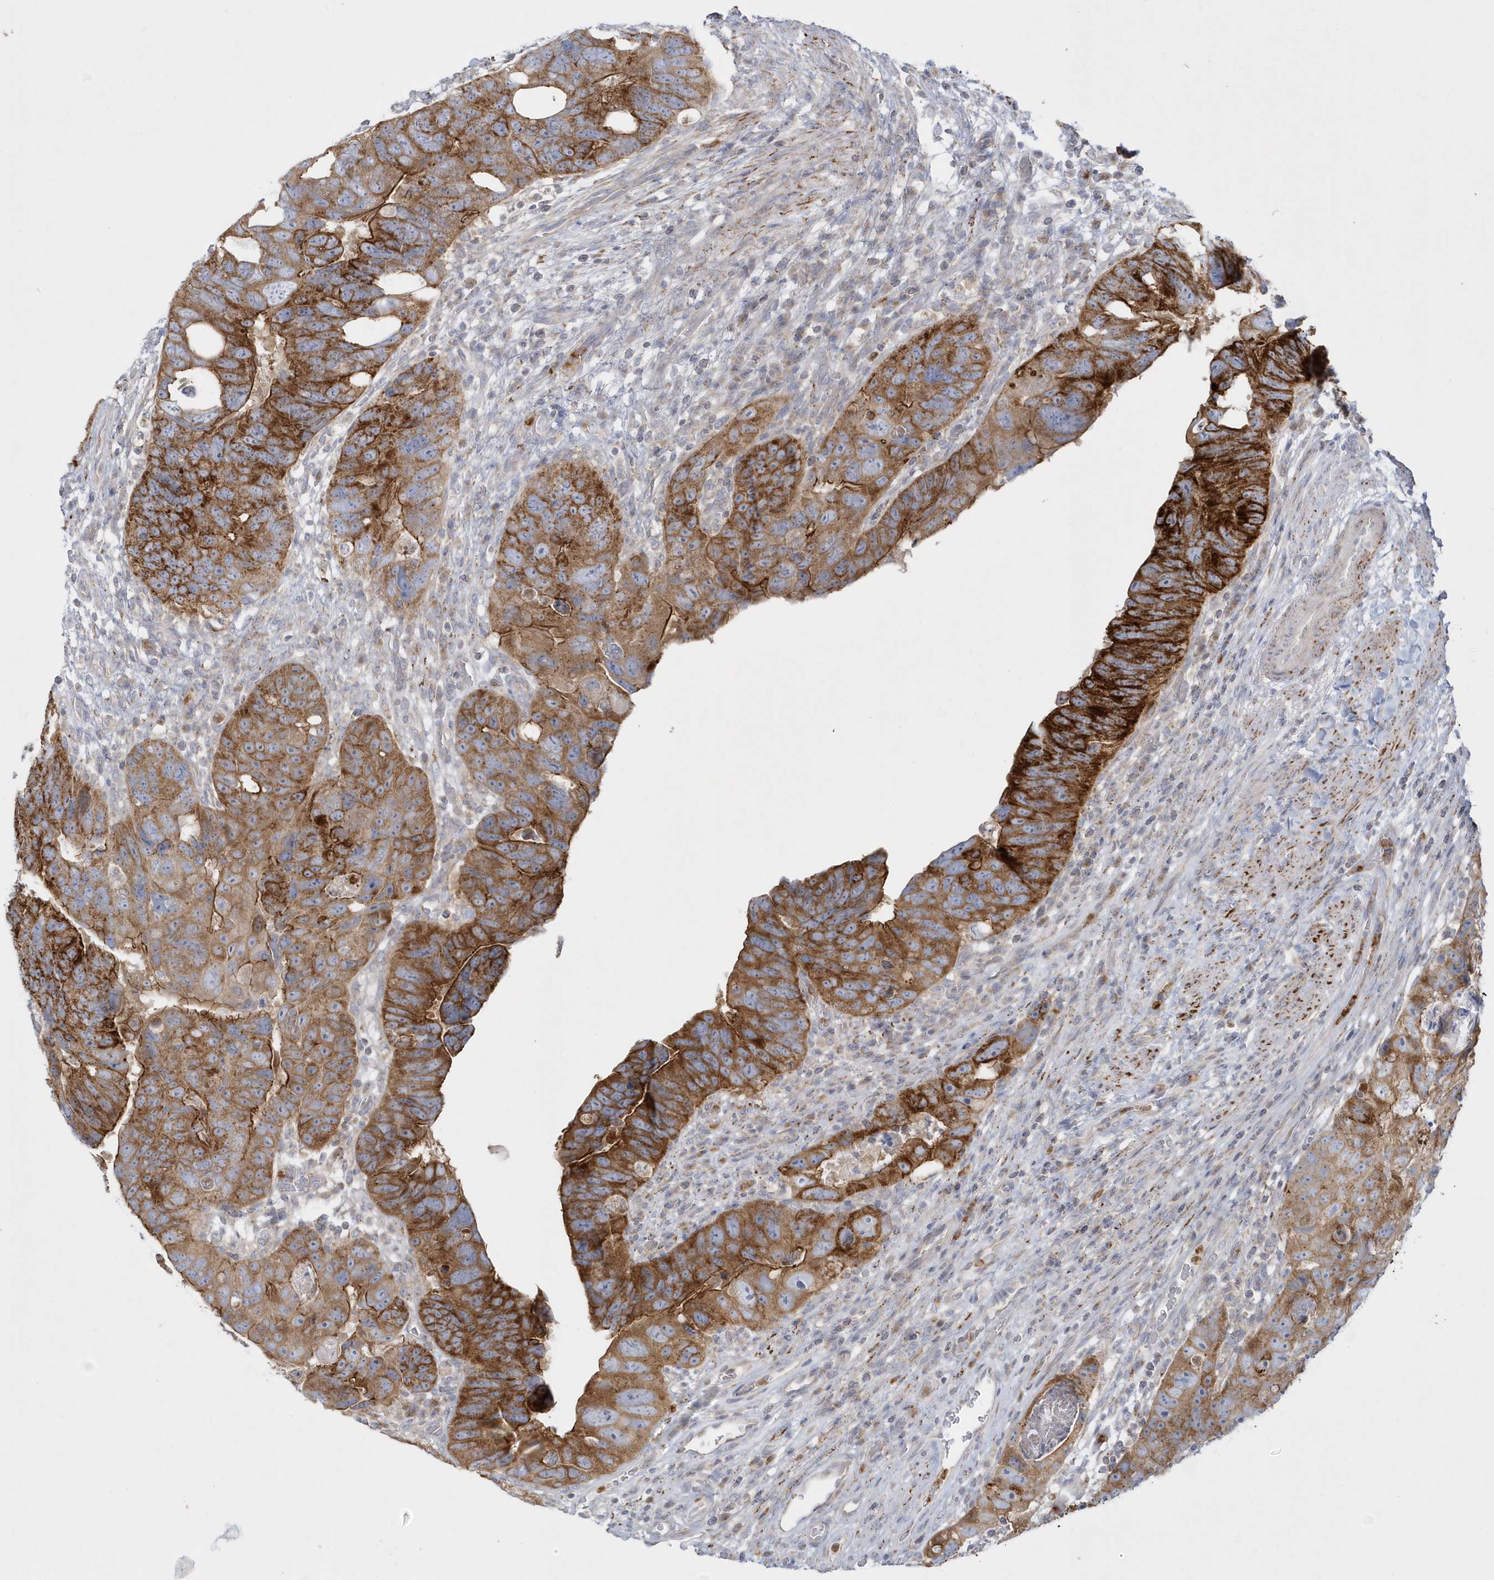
{"staining": {"intensity": "strong", "quantity": ">75%", "location": "cytoplasmic/membranous"}, "tissue": "colorectal cancer", "cell_type": "Tumor cells", "image_type": "cancer", "snomed": [{"axis": "morphology", "description": "Adenocarcinoma, NOS"}, {"axis": "topography", "description": "Rectum"}], "caption": "Immunohistochemical staining of adenocarcinoma (colorectal) exhibits strong cytoplasmic/membranous protein expression in about >75% of tumor cells. (brown staining indicates protein expression, while blue staining denotes nuclei).", "gene": "DNAJC18", "patient": {"sex": "male", "age": 59}}